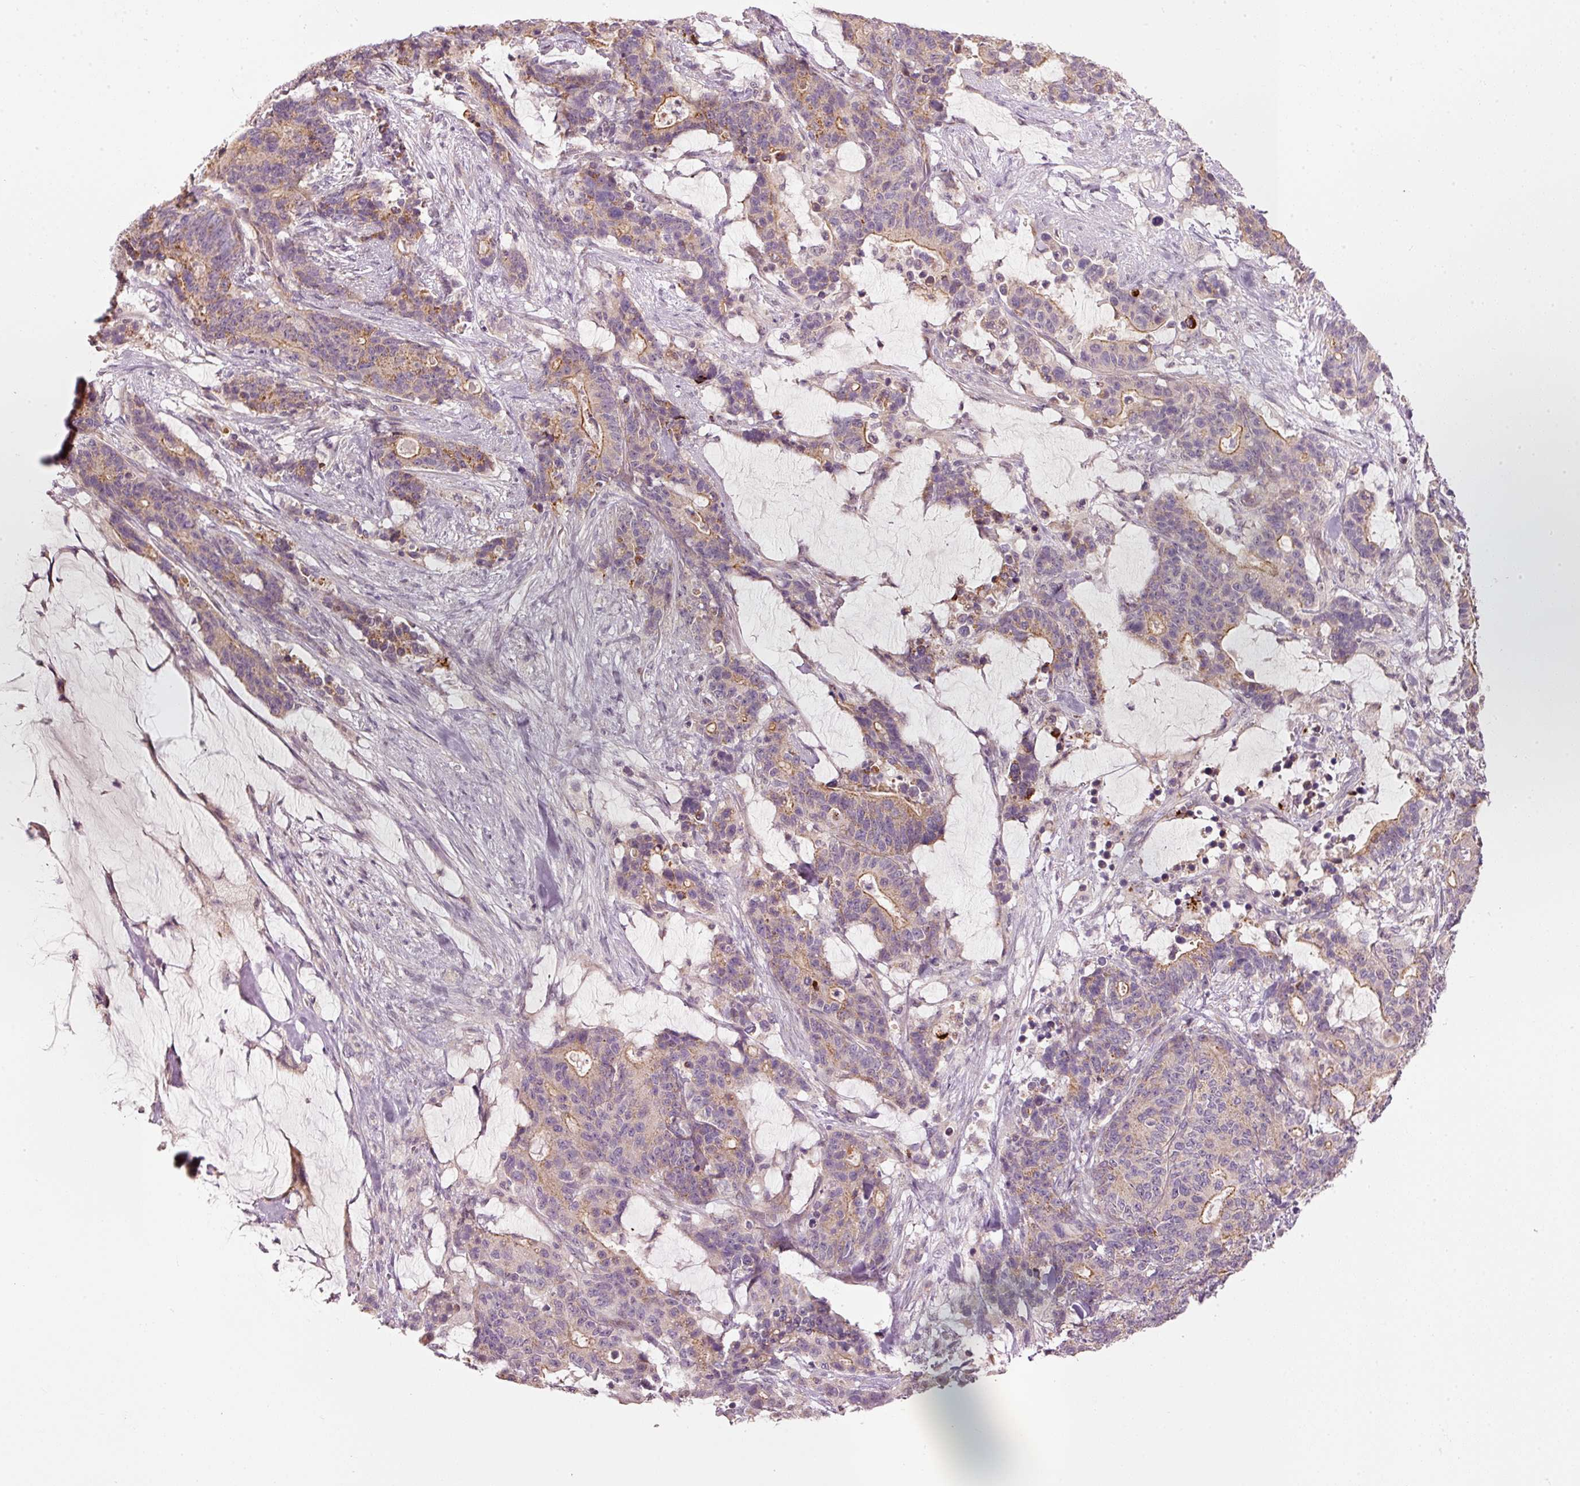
{"staining": {"intensity": "weak", "quantity": "<25%", "location": "cytoplasmic/membranous"}, "tissue": "stomach cancer", "cell_type": "Tumor cells", "image_type": "cancer", "snomed": [{"axis": "morphology", "description": "Normal tissue, NOS"}, {"axis": "morphology", "description": "Adenocarcinoma, NOS"}, {"axis": "topography", "description": "Stomach"}], "caption": "This is a histopathology image of immunohistochemistry staining of stomach adenocarcinoma, which shows no staining in tumor cells.", "gene": "ARHGAP22", "patient": {"sex": "female", "age": 64}}